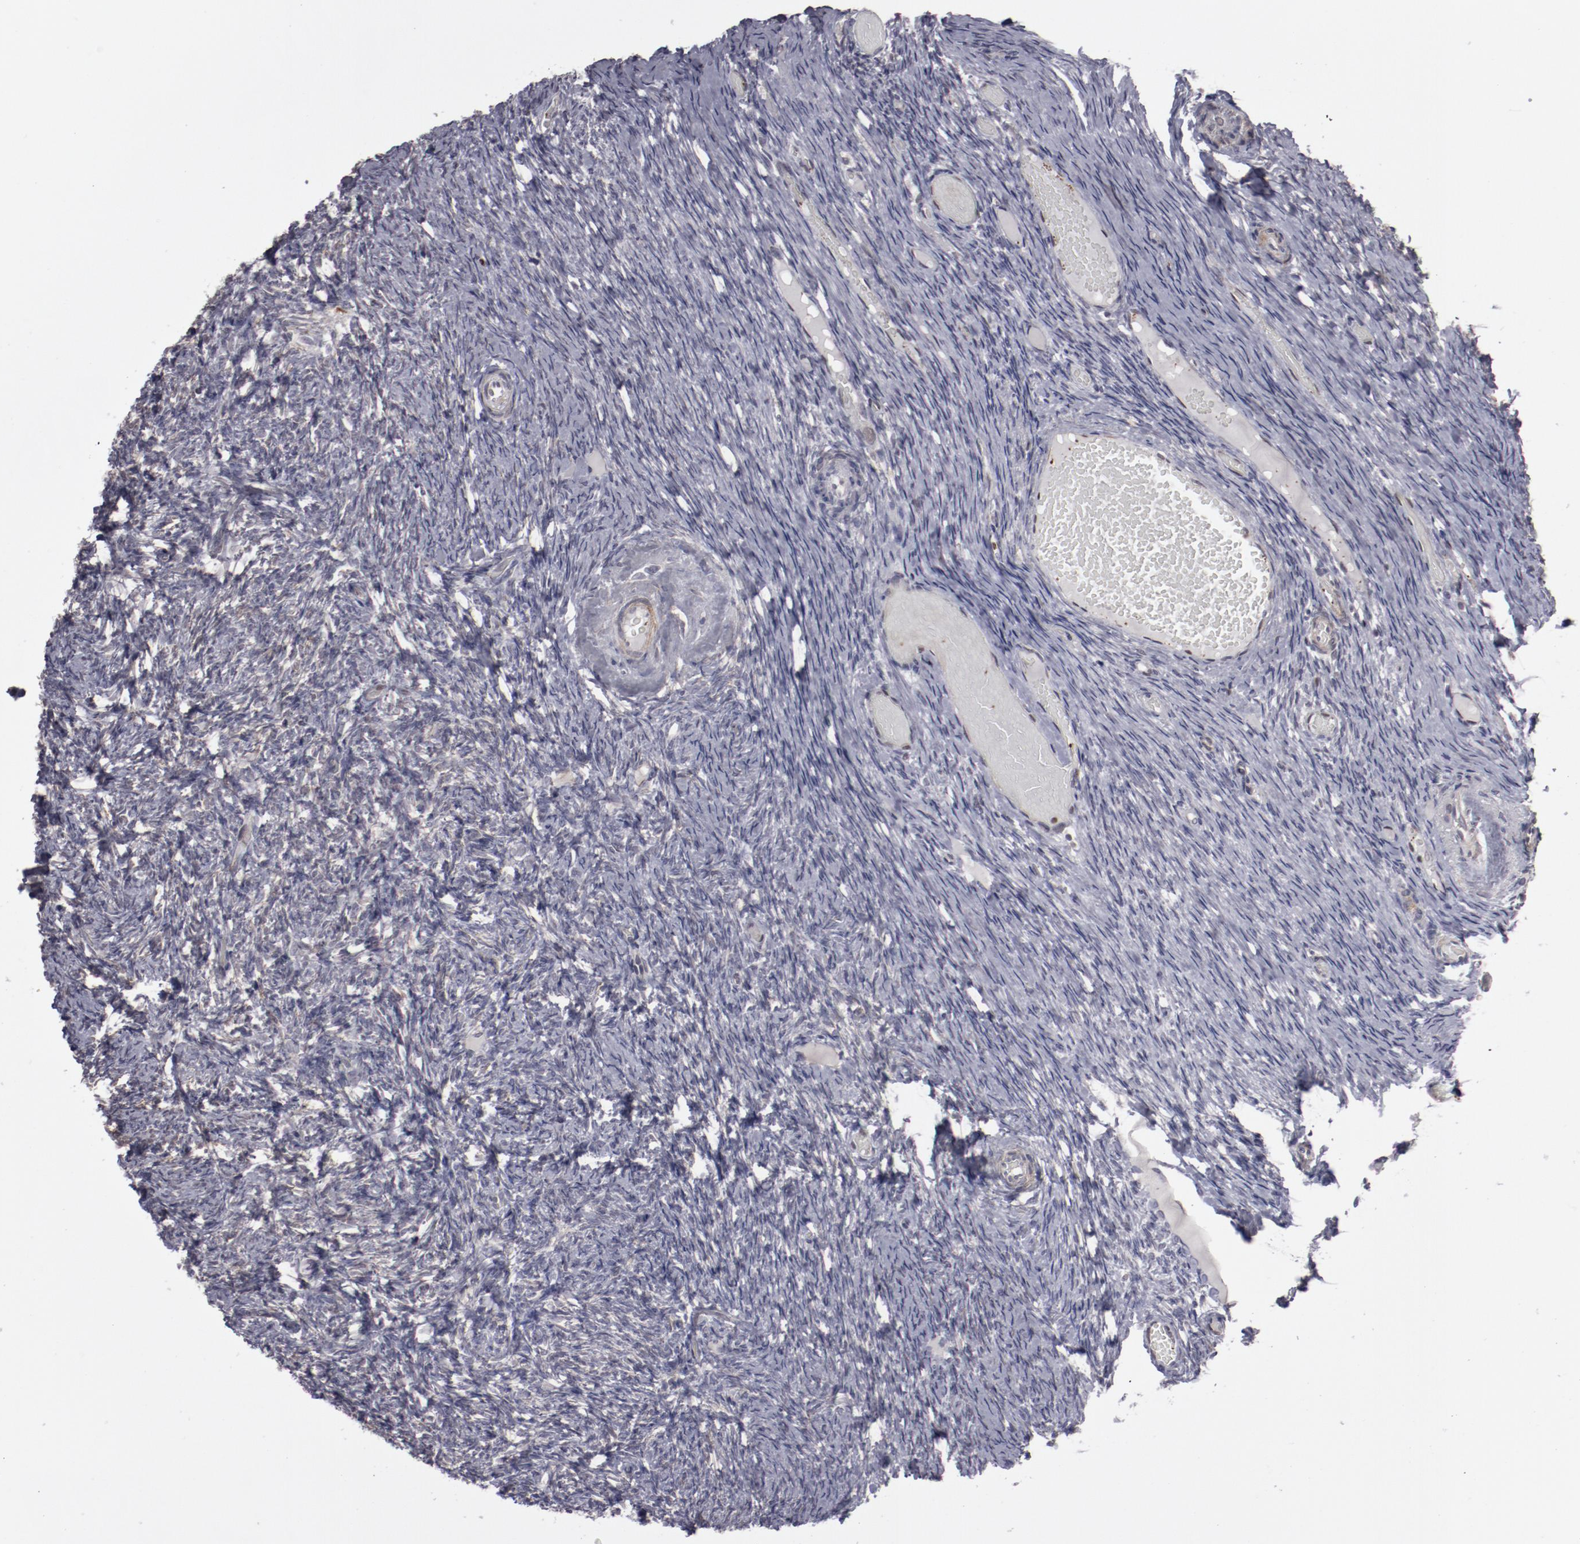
{"staining": {"intensity": "negative", "quantity": "none", "location": "none"}, "tissue": "ovary", "cell_type": "Follicle cells", "image_type": "normal", "snomed": [{"axis": "morphology", "description": "Normal tissue, NOS"}, {"axis": "topography", "description": "Ovary"}], "caption": "Protein analysis of unremarkable ovary shows no significant positivity in follicle cells.", "gene": "LEF1", "patient": {"sex": "female", "age": 60}}